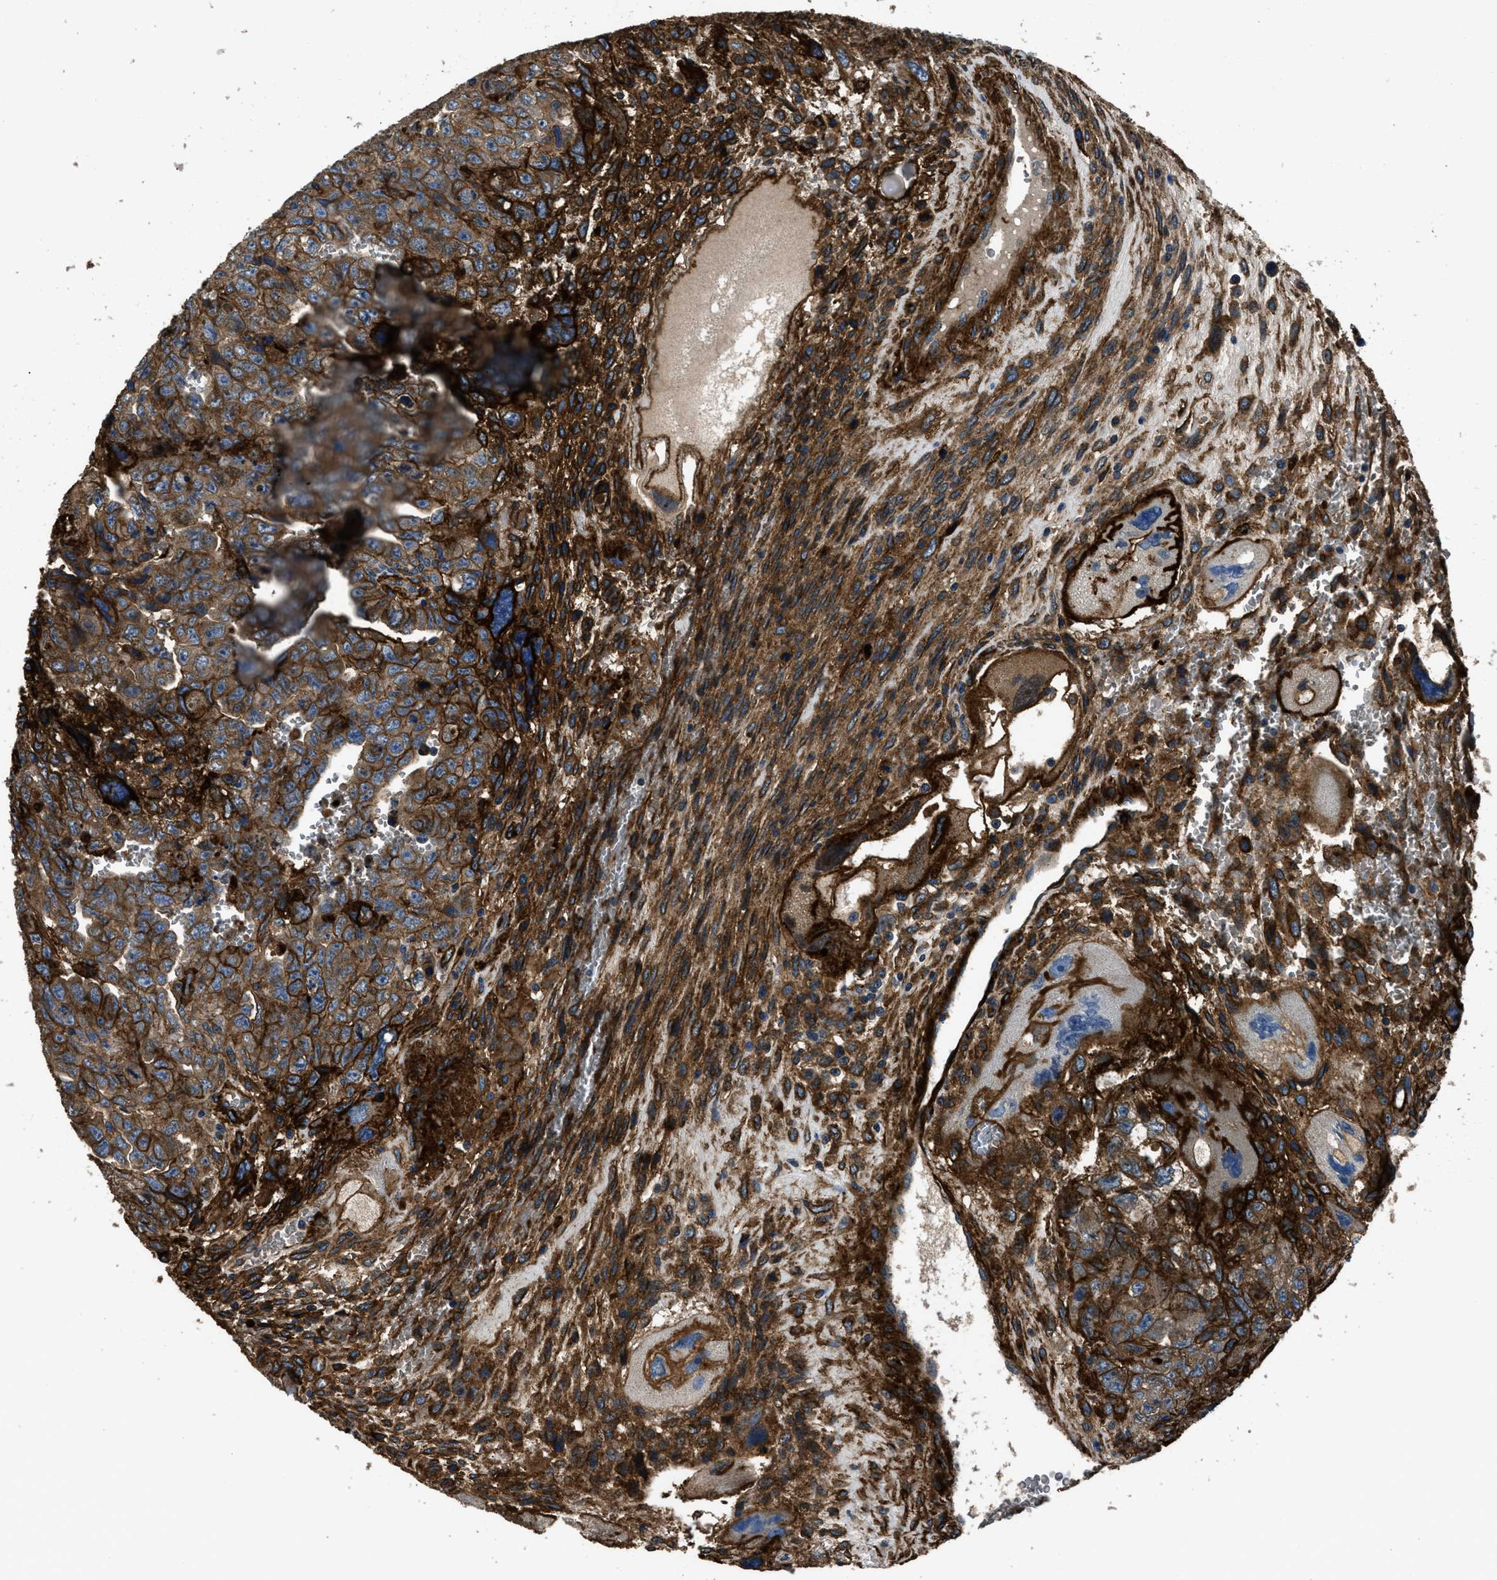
{"staining": {"intensity": "strong", "quantity": ">75%", "location": "cytoplasmic/membranous"}, "tissue": "testis cancer", "cell_type": "Tumor cells", "image_type": "cancer", "snomed": [{"axis": "morphology", "description": "Carcinoma, Embryonal, NOS"}, {"axis": "topography", "description": "Testis"}], "caption": "Immunohistochemical staining of testis cancer shows strong cytoplasmic/membranous protein positivity in about >75% of tumor cells.", "gene": "CD276", "patient": {"sex": "male", "age": 28}}